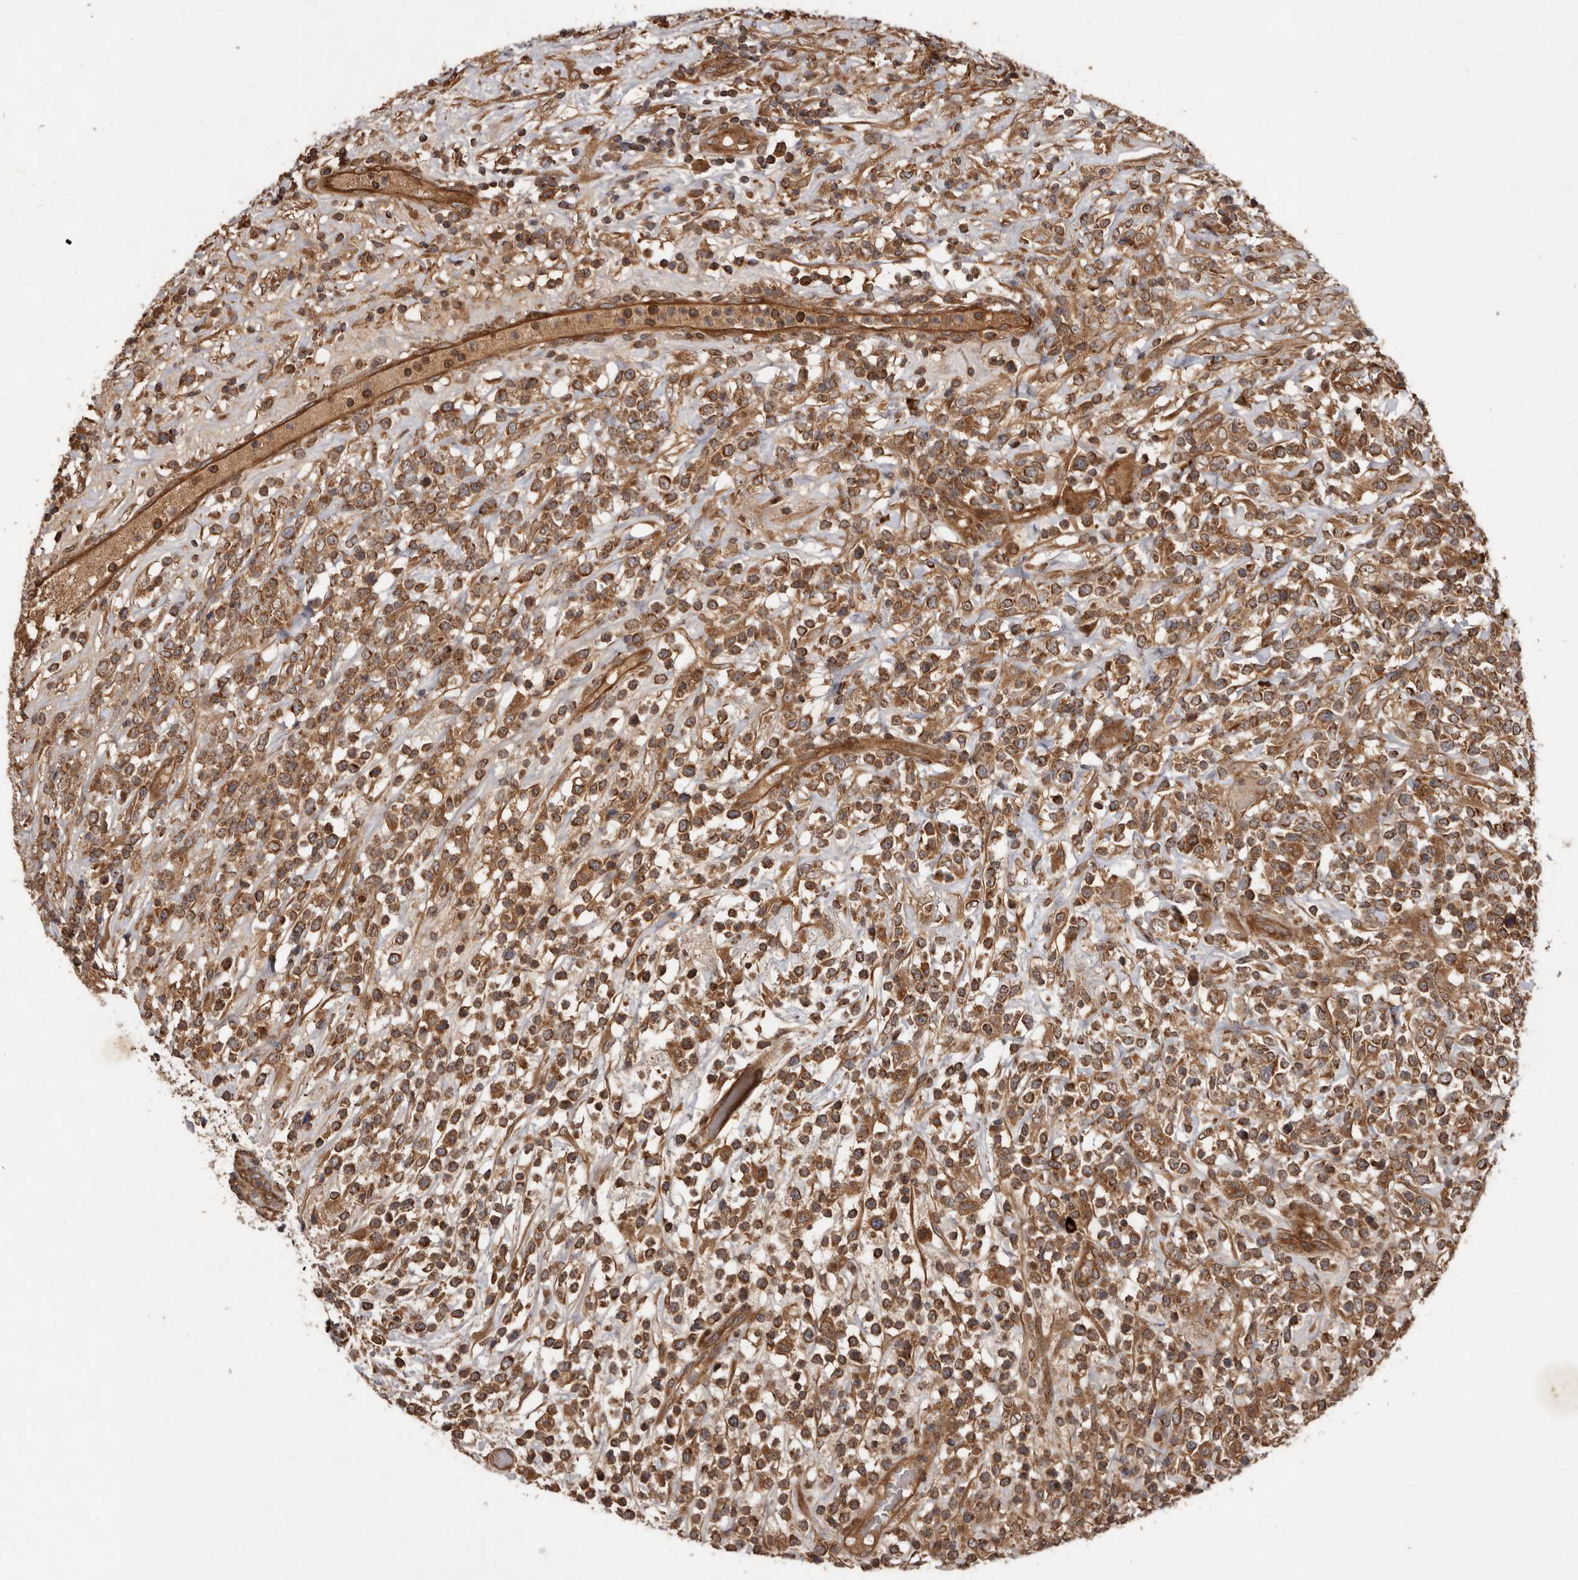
{"staining": {"intensity": "moderate", "quantity": ">75%", "location": "cytoplasmic/membranous"}, "tissue": "lymphoma", "cell_type": "Tumor cells", "image_type": "cancer", "snomed": [{"axis": "morphology", "description": "Malignant lymphoma, non-Hodgkin's type, High grade"}, {"axis": "topography", "description": "Colon"}], "caption": "Tumor cells display moderate cytoplasmic/membranous positivity in about >75% of cells in lymphoma.", "gene": "STK36", "patient": {"sex": "female", "age": 53}}